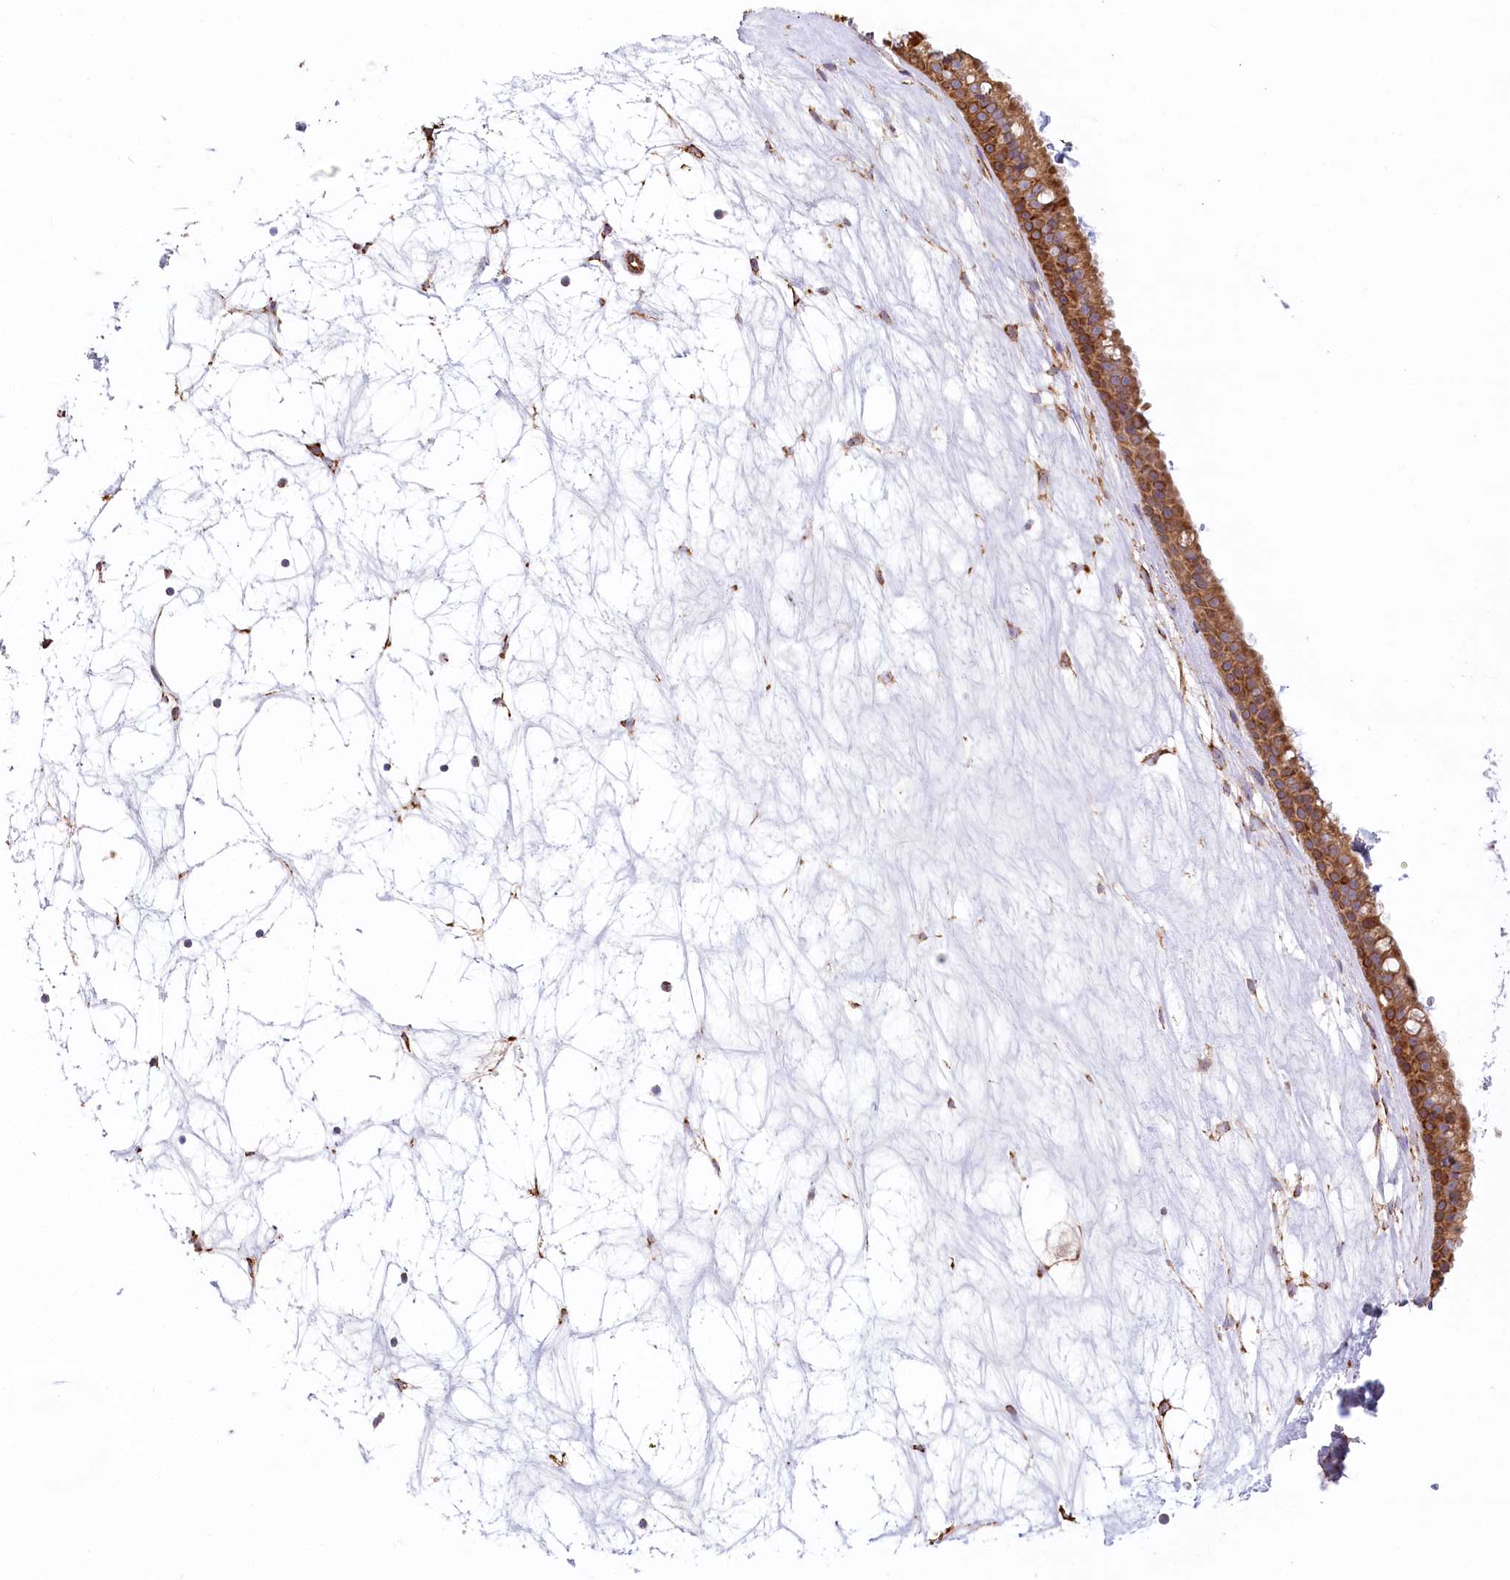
{"staining": {"intensity": "strong", "quantity": ">75%", "location": "cytoplasmic/membranous"}, "tissue": "nasopharynx", "cell_type": "Respiratory epithelial cells", "image_type": "normal", "snomed": [{"axis": "morphology", "description": "Normal tissue, NOS"}, {"axis": "topography", "description": "Nasopharynx"}], "caption": "Respiratory epithelial cells show high levels of strong cytoplasmic/membranous expression in approximately >75% of cells in unremarkable human nasopharynx. (brown staining indicates protein expression, while blue staining denotes nuclei).", "gene": "UMPS", "patient": {"sex": "male", "age": 64}}